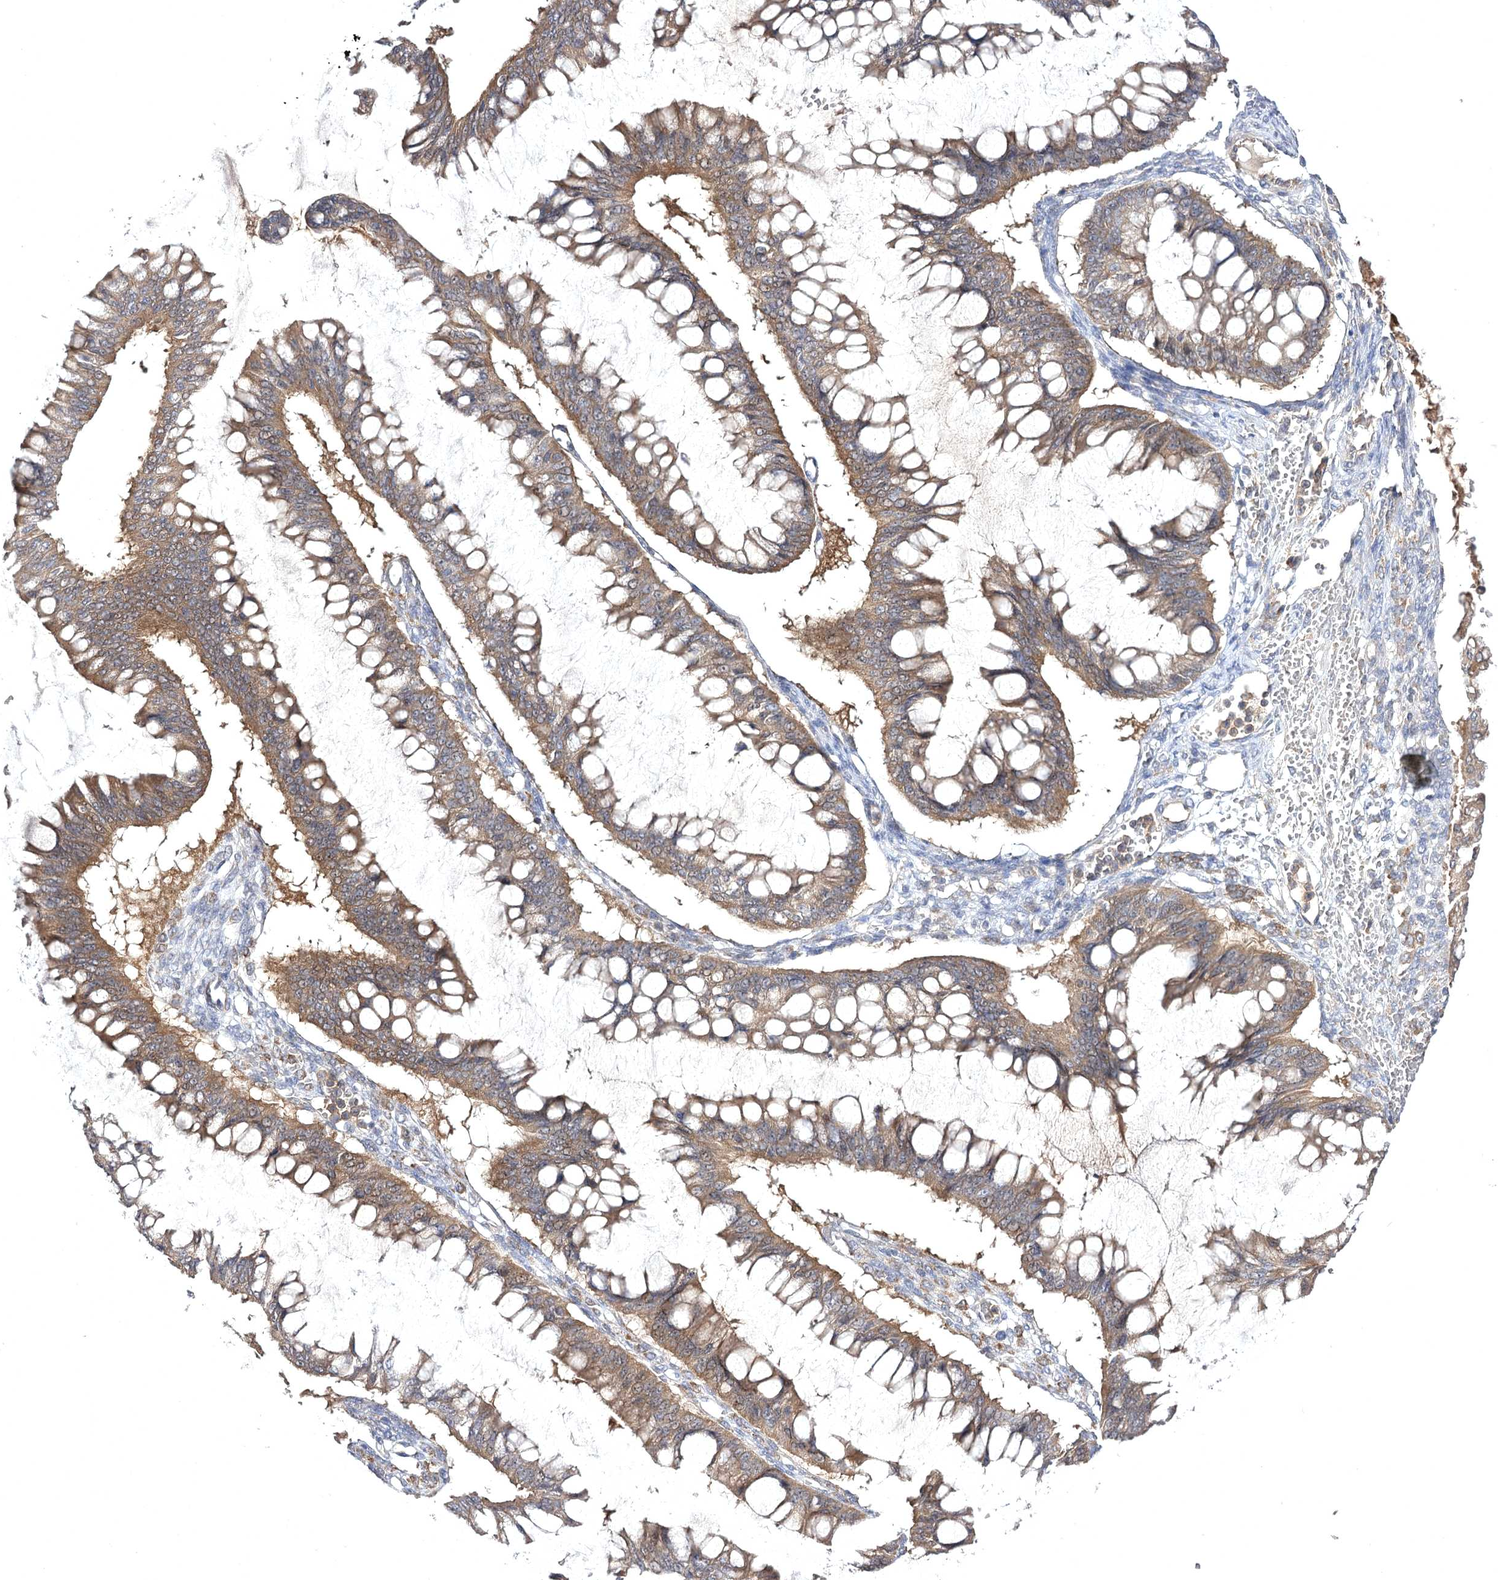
{"staining": {"intensity": "moderate", "quantity": ">75%", "location": "cytoplasmic/membranous"}, "tissue": "ovarian cancer", "cell_type": "Tumor cells", "image_type": "cancer", "snomed": [{"axis": "morphology", "description": "Cystadenocarcinoma, mucinous, NOS"}, {"axis": "topography", "description": "Ovary"}], "caption": "Protein expression analysis of human ovarian cancer reveals moderate cytoplasmic/membranous expression in about >75% of tumor cells. The staining is performed using DAB brown chromogen to label protein expression. The nuclei are counter-stained blue using hematoxylin.", "gene": "BCR", "patient": {"sex": "female", "age": 73}}